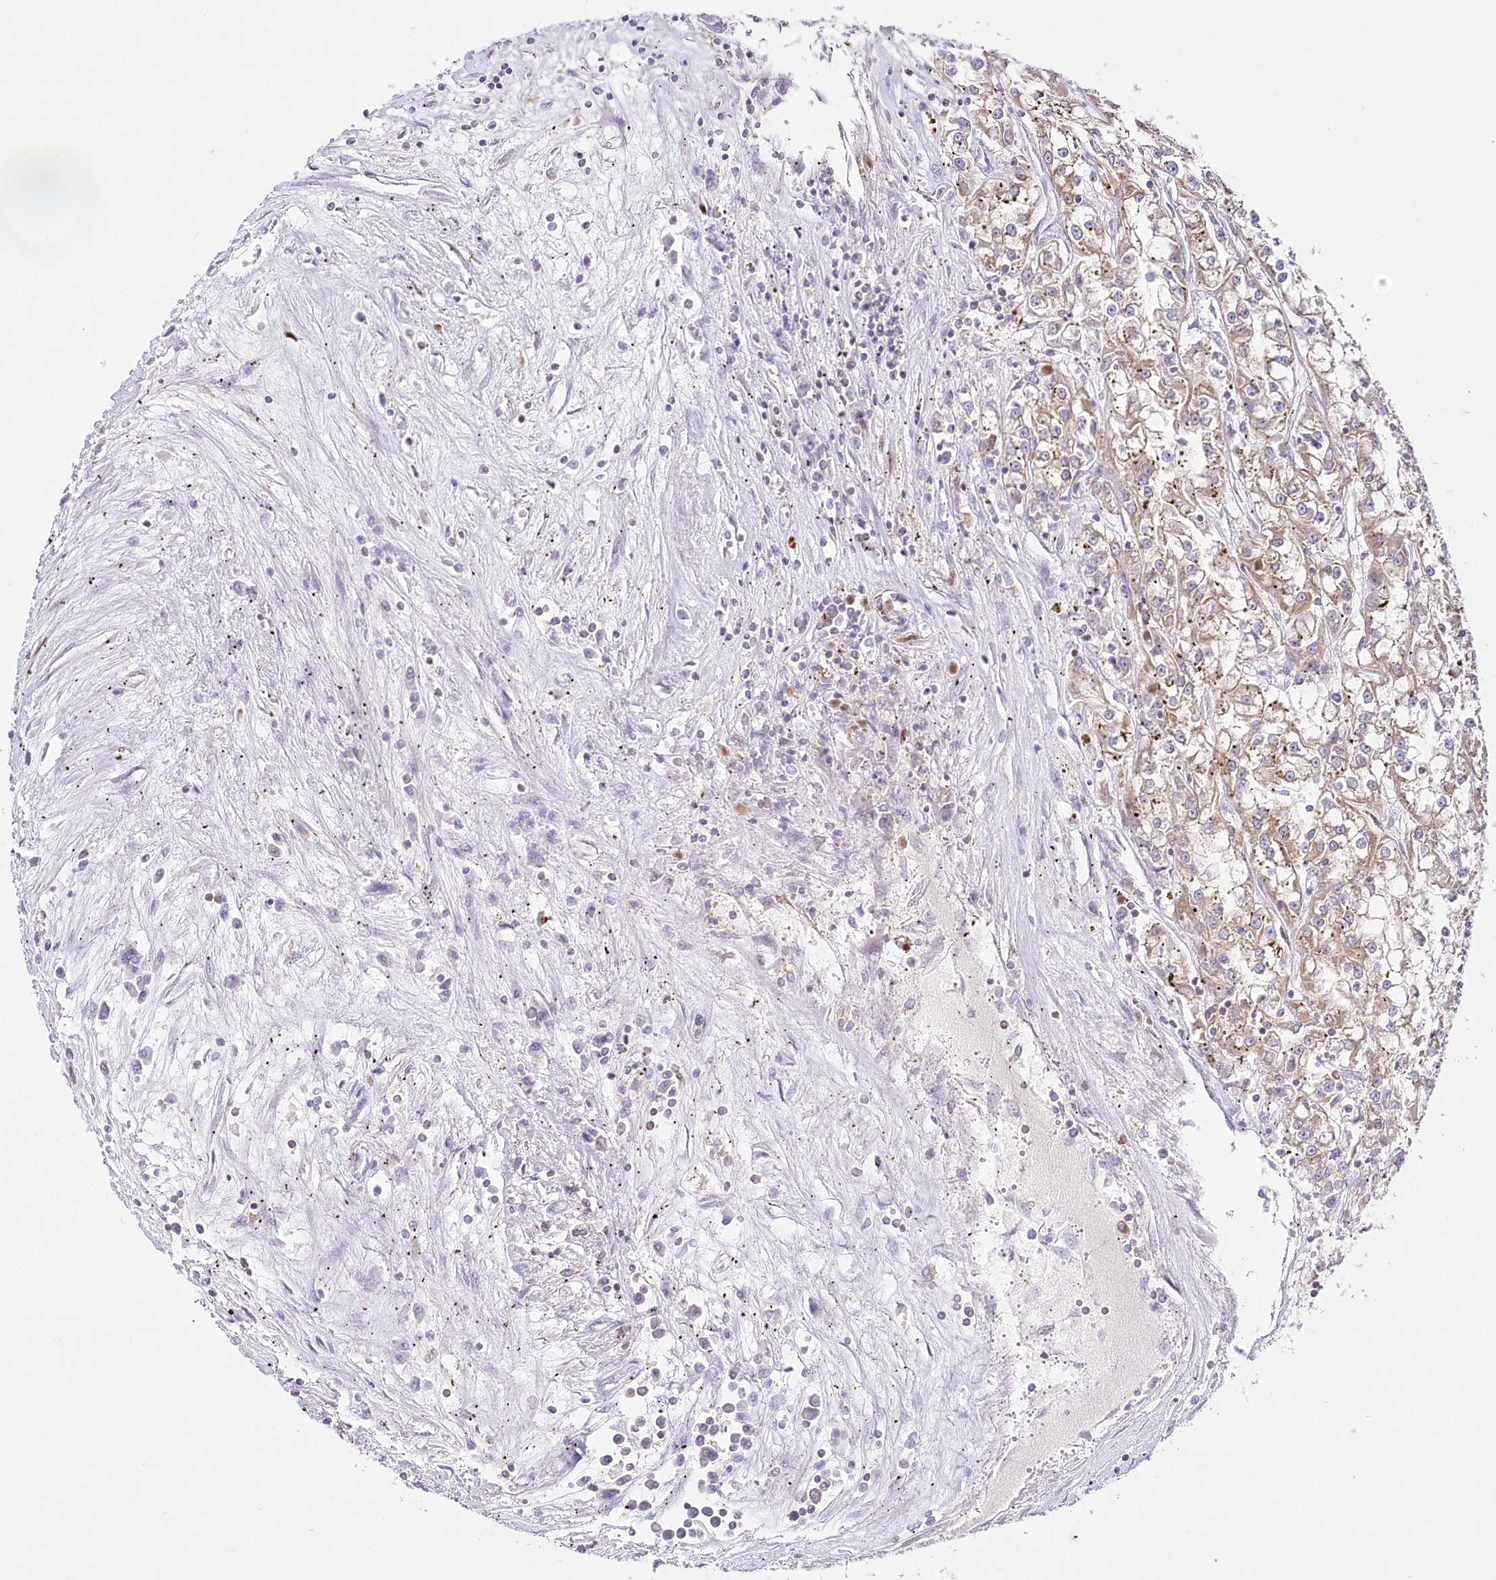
{"staining": {"intensity": "negative", "quantity": "none", "location": "none"}, "tissue": "renal cancer", "cell_type": "Tumor cells", "image_type": "cancer", "snomed": [{"axis": "morphology", "description": "Adenocarcinoma, NOS"}, {"axis": "topography", "description": "Kidney"}], "caption": "A histopathology image of human renal adenocarcinoma is negative for staining in tumor cells.", "gene": "ABRAXAS2", "patient": {"sex": "female", "age": 52}}